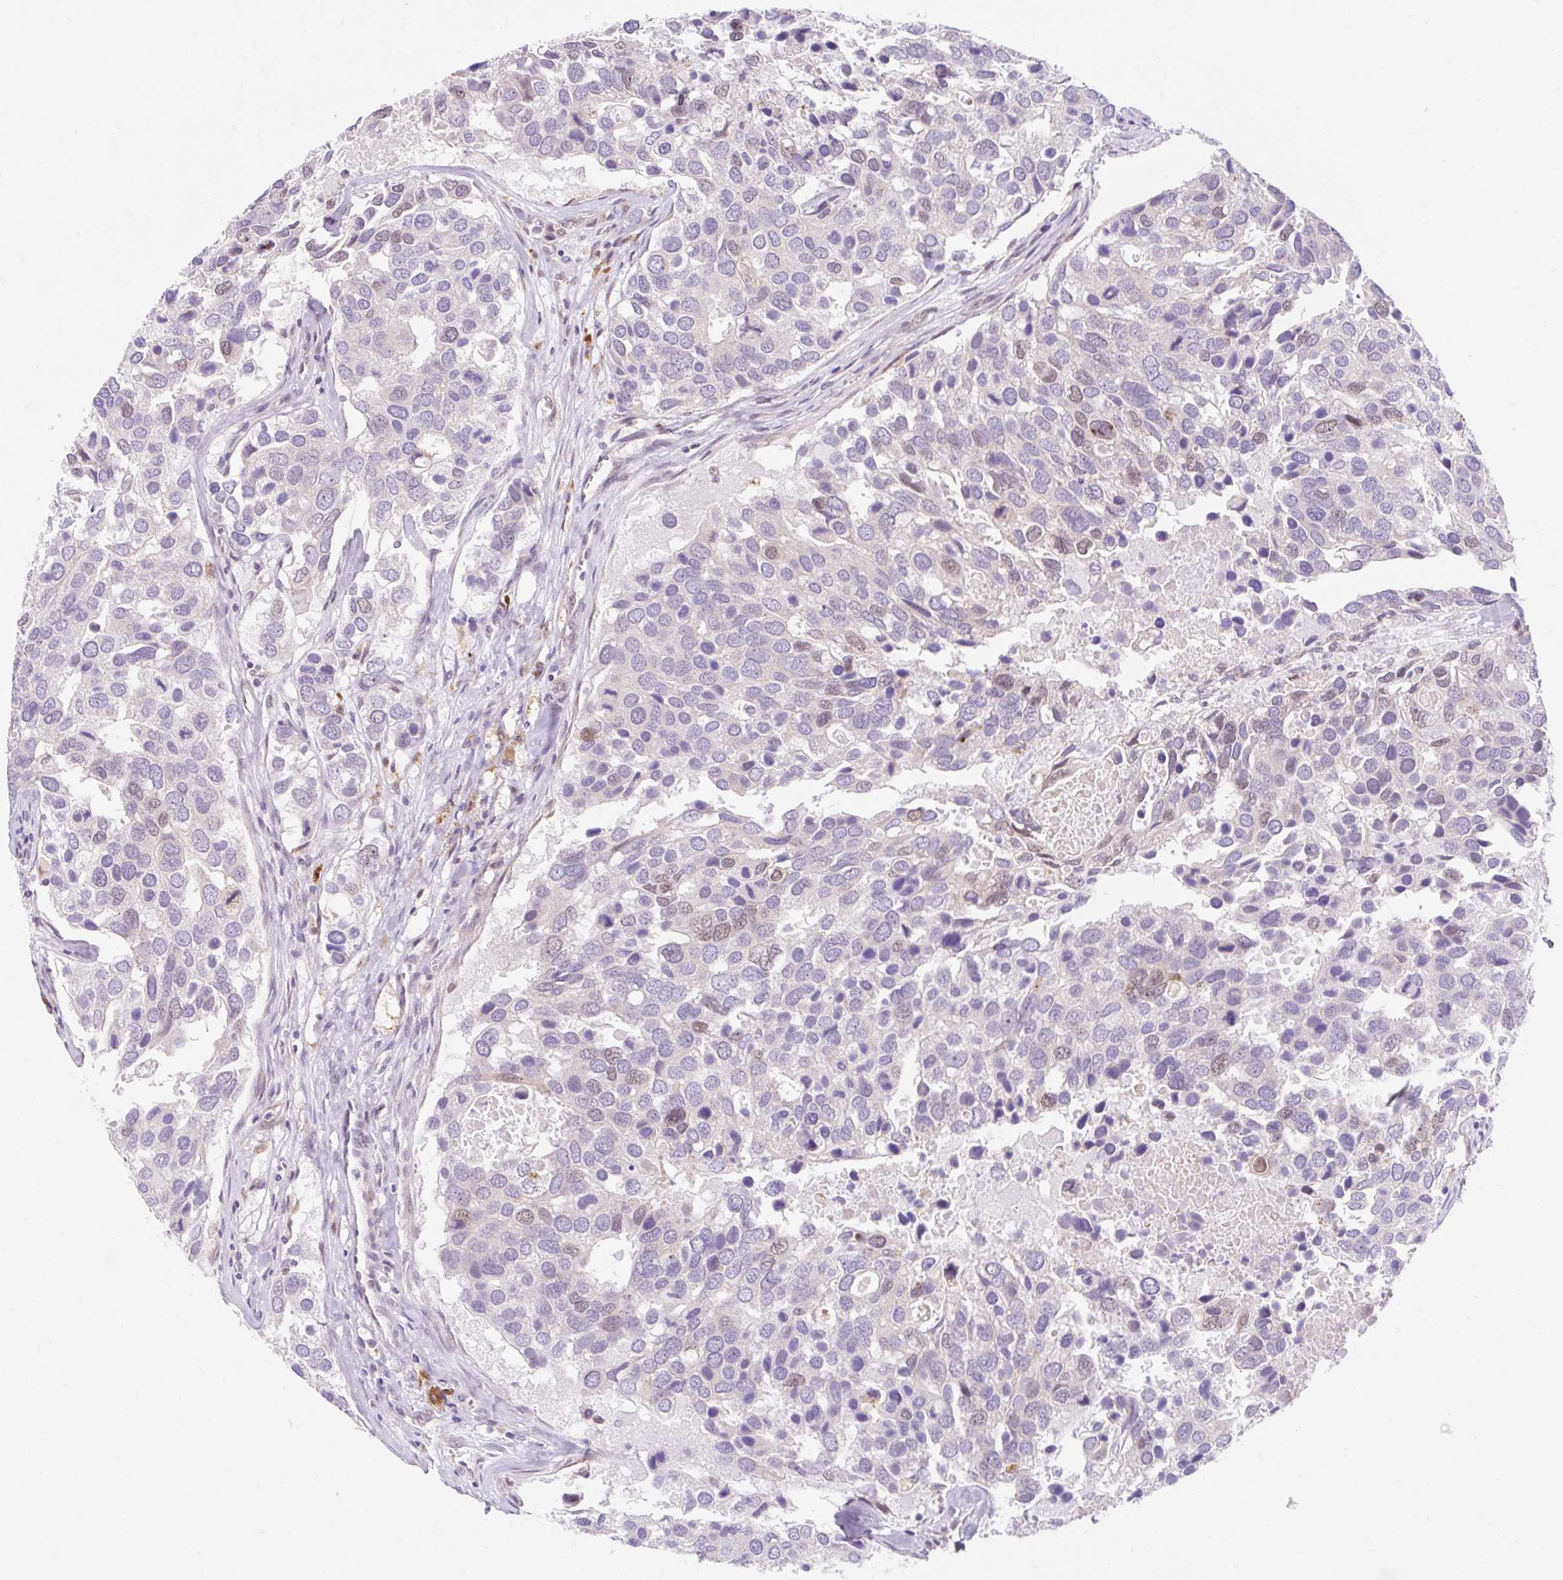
{"staining": {"intensity": "negative", "quantity": "none", "location": "none"}, "tissue": "breast cancer", "cell_type": "Tumor cells", "image_type": "cancer", "snomed": [{"axis": "morphology", "description": "Duct carcinoma"}, {"axis": "topography", "description": "Breast"}], "caption": "A photomicrograph of human breast cancer is negative for staining in tumor cells. (DAB (3,3'-diaminobenzidine) immunohistochemistry (IHC) with hematoxylin counter stain).", "gene": "SRSF10", "patient": {"sex": "female", "age": 83}}